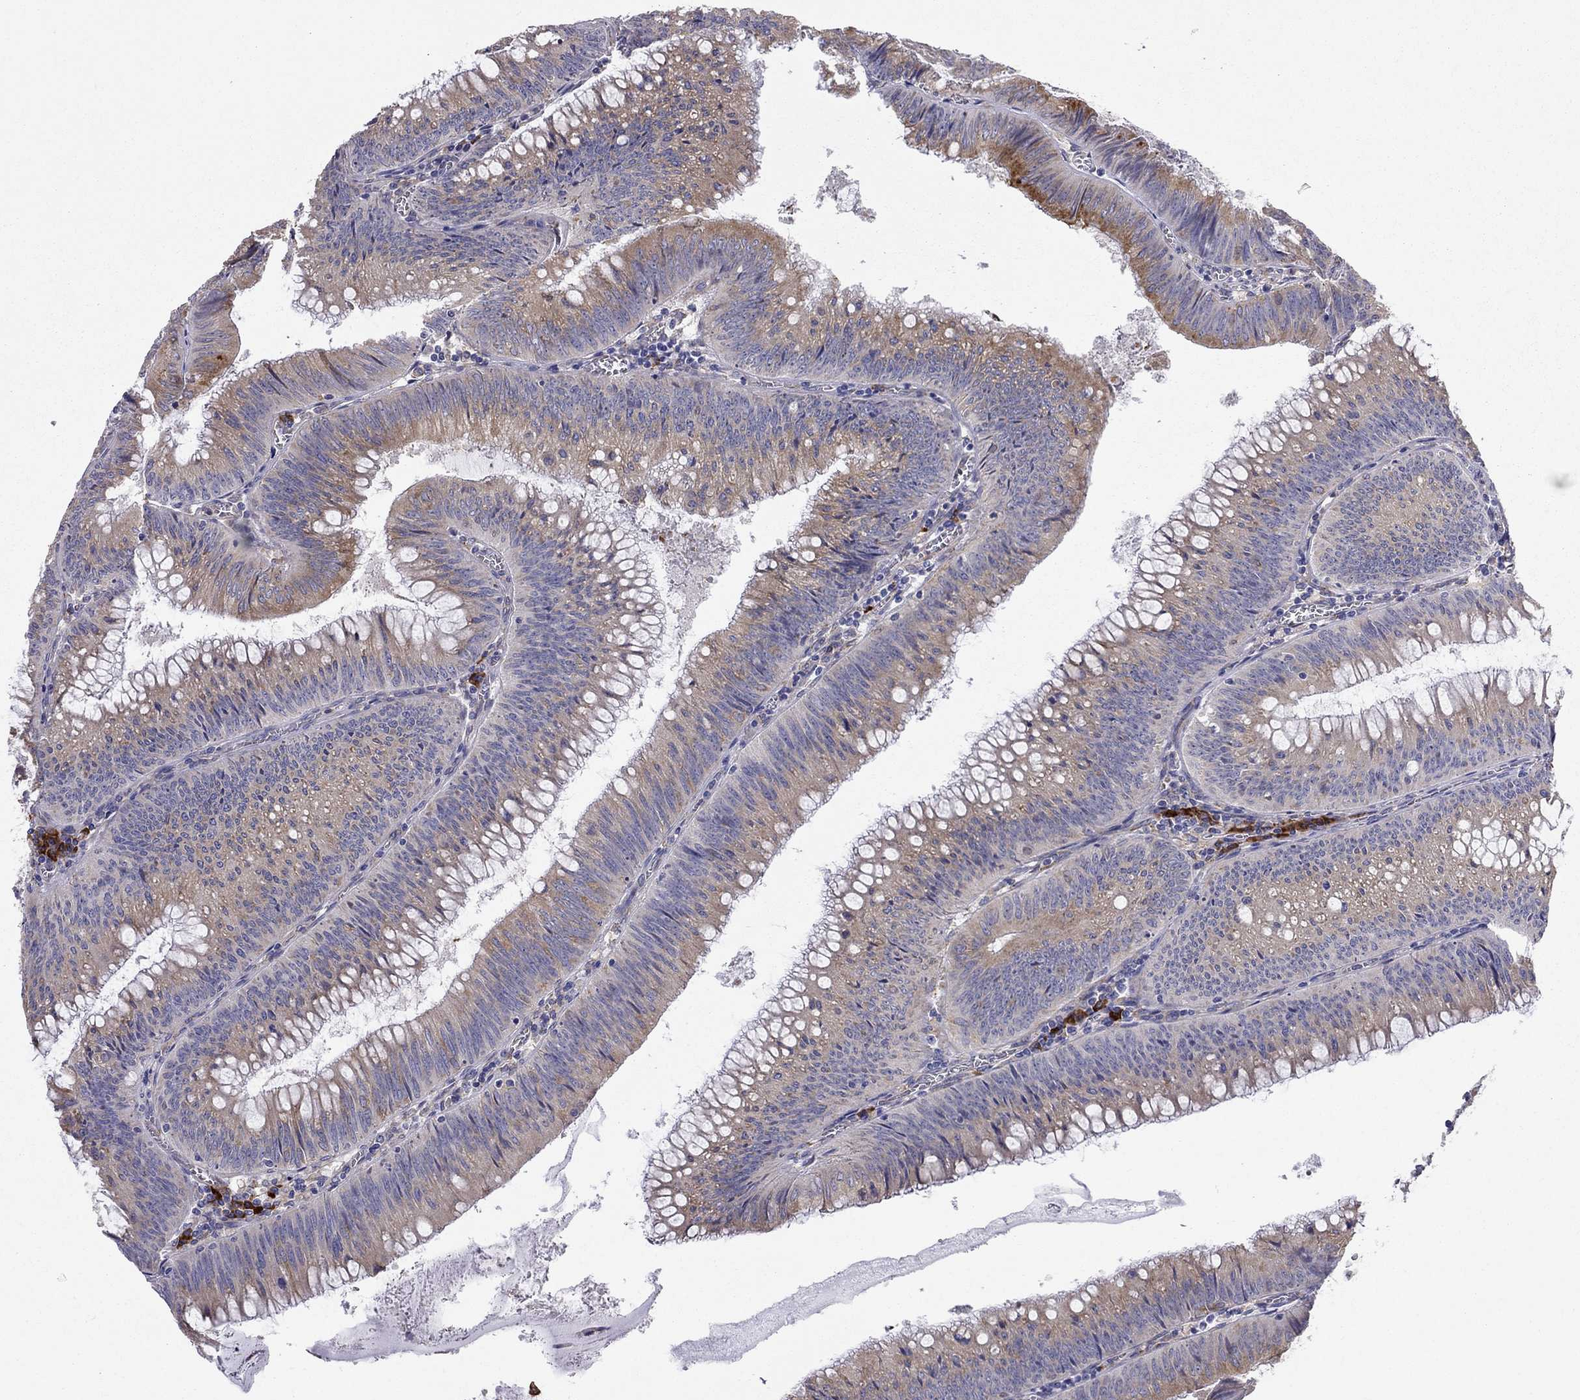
{"staining": {"intensity": "moderate", "quantity": ">75%", "location": "cytoplasmic/membranous"}, "tissue": "colorectal cancer", "cell_type": "Tumor cells", "image_type": "cancer", "snomed": [{"axis": "morphology", "description": "Adenocarcinoma, NOS"}, {"axis": "topography", "description": "Rectum"}], "caption": "Immunohistochemical staining of human adenocarcinoma (colorectal) shows moderate cytoplasmic/membranous protein positivity in about >75% of tumor cells.", "gene": "LONRF2", "patient": {"sex": "female", "age": 72}}